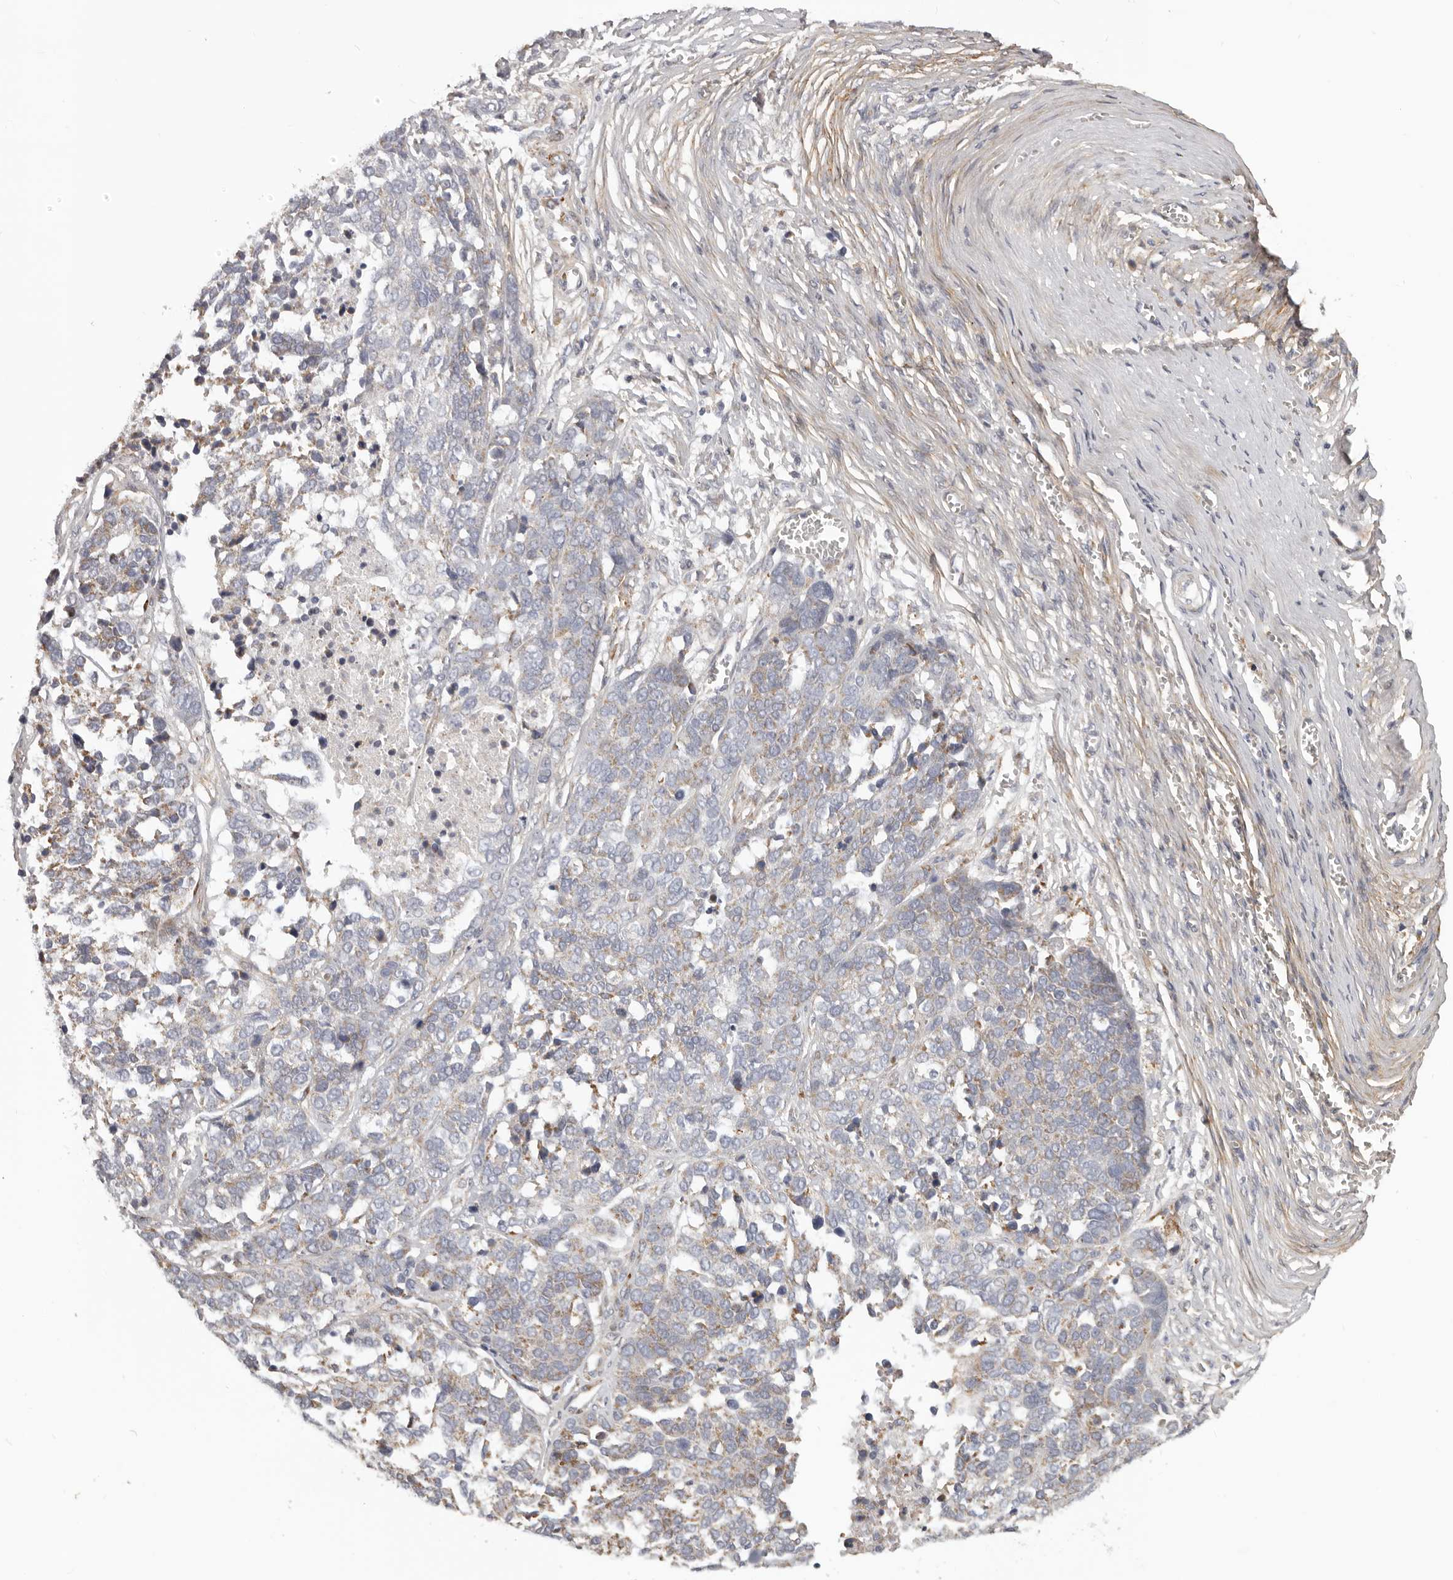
{"staining": {"intensity": "weak", "quantity": "25%-75%", "location": "cytoplasmic/membranous"}, "tissue": "ovarian cancer", "cell_type": "Tumor cells", "image_type": "cancer", "snomed": [{"axis": "morphology", "description": "Cystadenocarcinoma, serous, NOS"}, {"axis": "topography", "description": "Ovary"}], "caption": "Immunohistochemical staining of ovarian cancer shows weak cytoplasmic/membranous protein staining in approximately 25%-75% of tumor cells.", "gene": "MRPS10", "patient": {"sex": "female", "age": 44}}